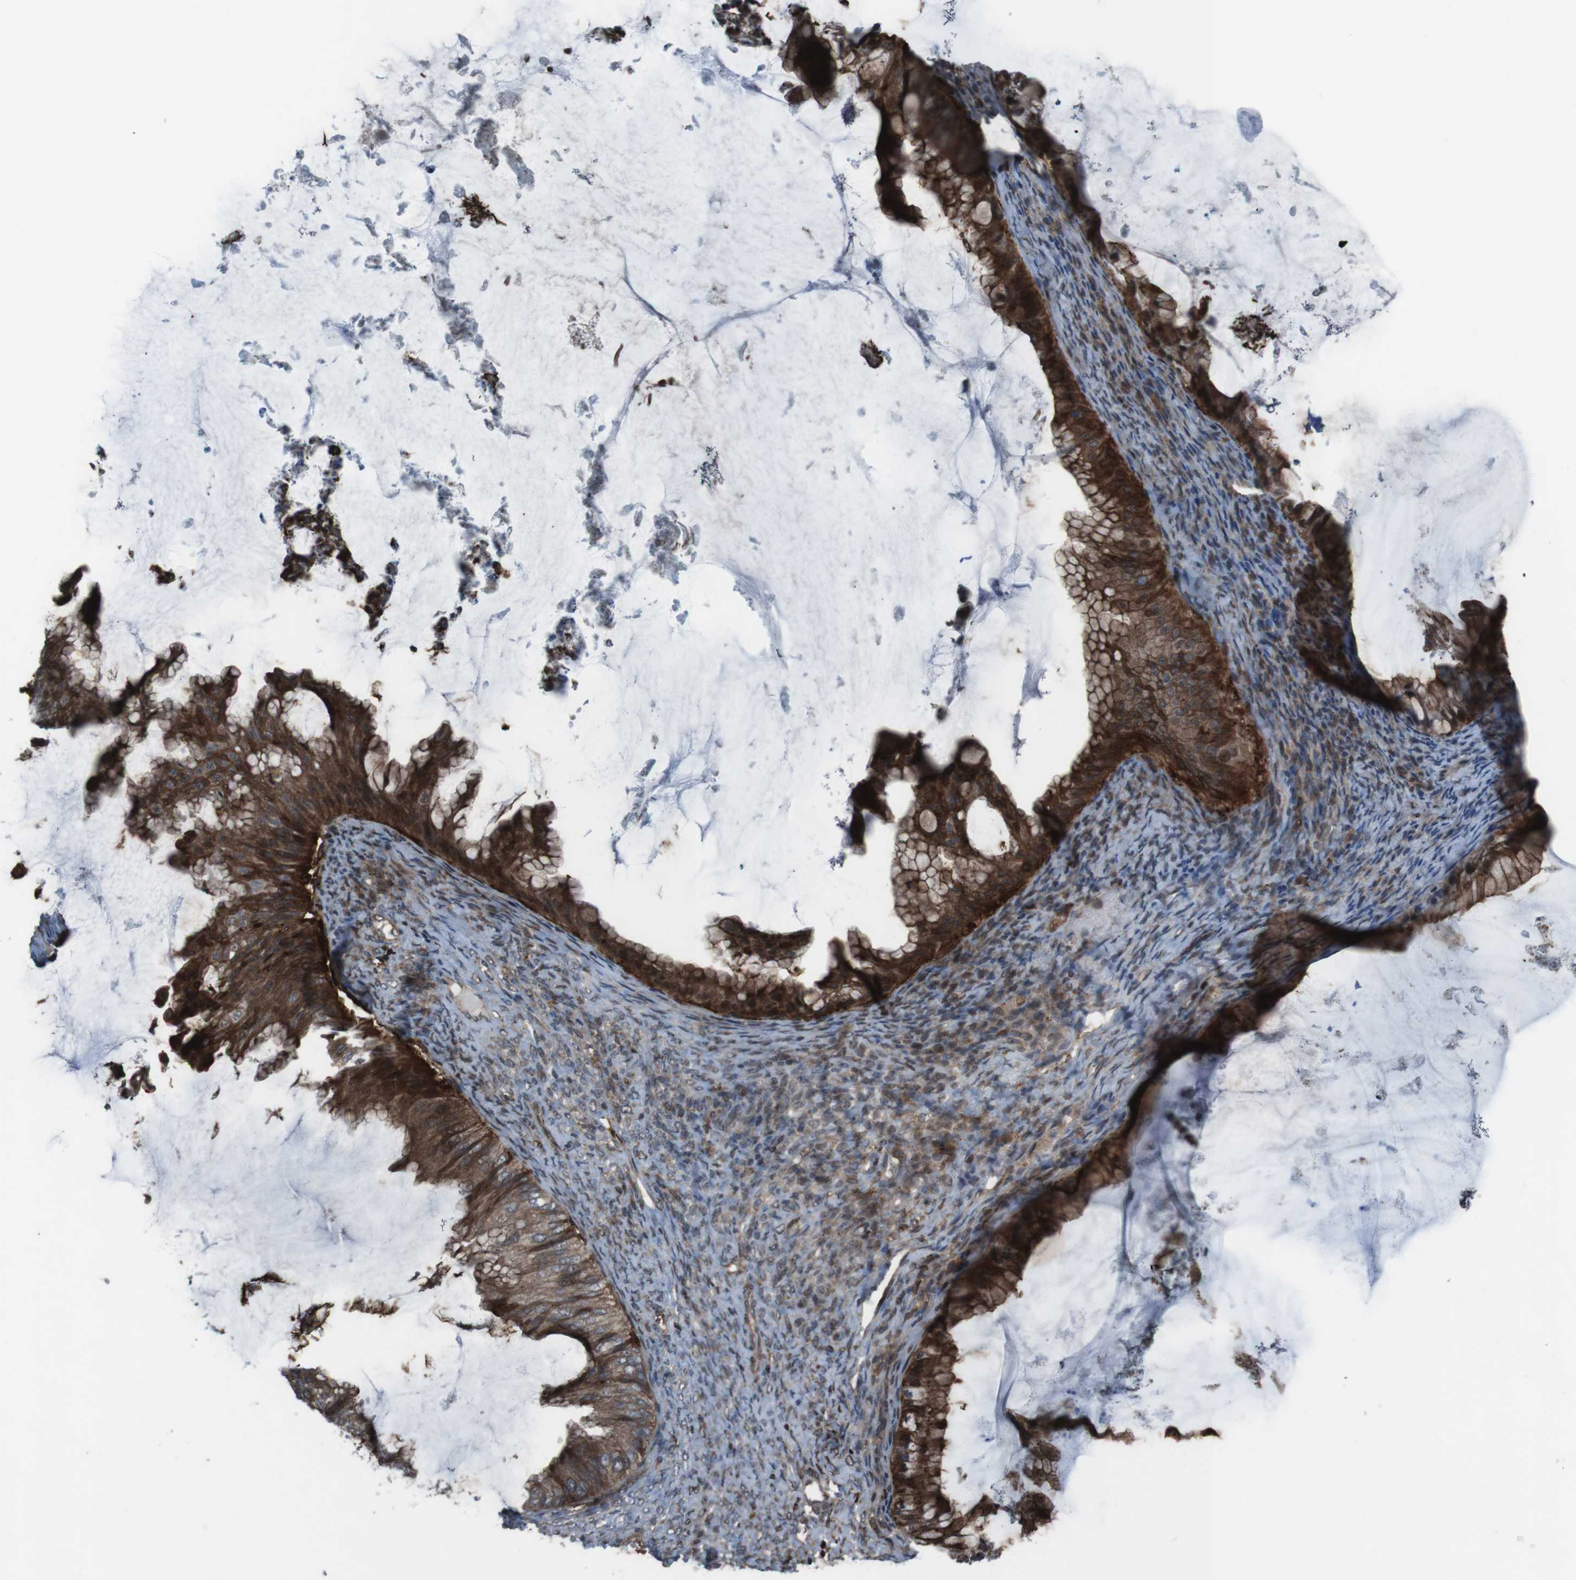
{"staining": {"intensity": "strong", "quantity": ">75%", "location": "cytoplasmic/membranous"}, "tissue": "ovarian cancer", "cell_type": "Tumor cells", "image_type": "cancer", "snomed": [{"axis": "morphology", "description": "Cystadenocarcinoma, mucinous, NOS"}, {"axis": "topography", "description": "Ovary"}], "caption": "Human ovarian cancer stained with a brown dye shows strong cytoplasmic/membranous positive expression in approximately >75% of tumor cells.", "gene": "GDF10", "patient": {"sex": "female", "age": 61}}